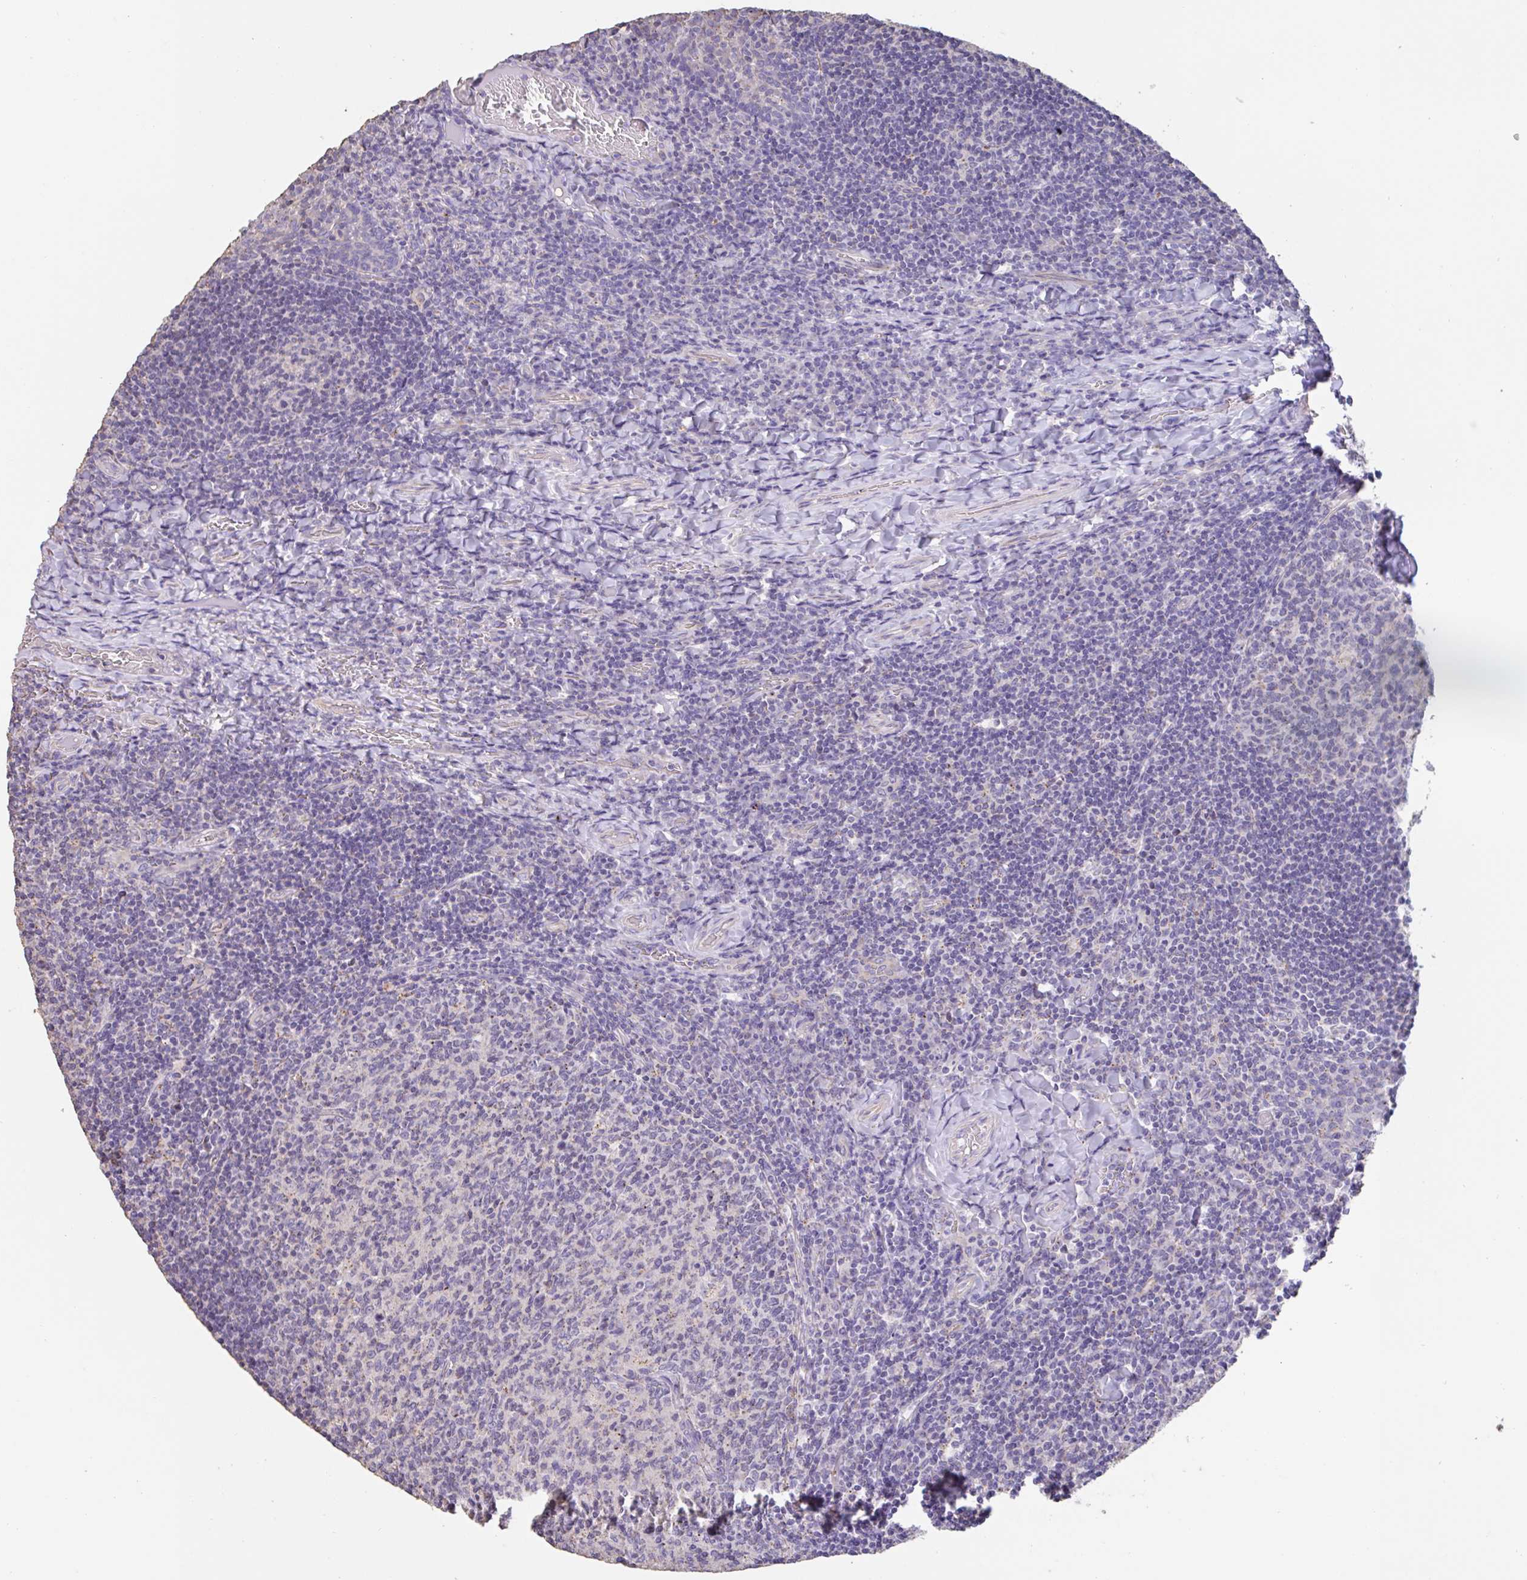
{"staining": {"intensity": "negative", "quantity": "none", "location": "none"}, "tissue": "tonsil", "cell_type": "Germinal center cells", "image_type": "normal", "snomed": [{"axis": "morphology", "description": "Normal tissue, NOS"}, {"axis": "topography", "description": "Tonsil"}], "caption": "High power microscopy image of an immunohistochemistry (IHC) photomicrograph of normal tonsil, revealing no significant expression in germinal center cells.", "gene": "CHMP5", "patient": {"sex": "female", "age": 10}}